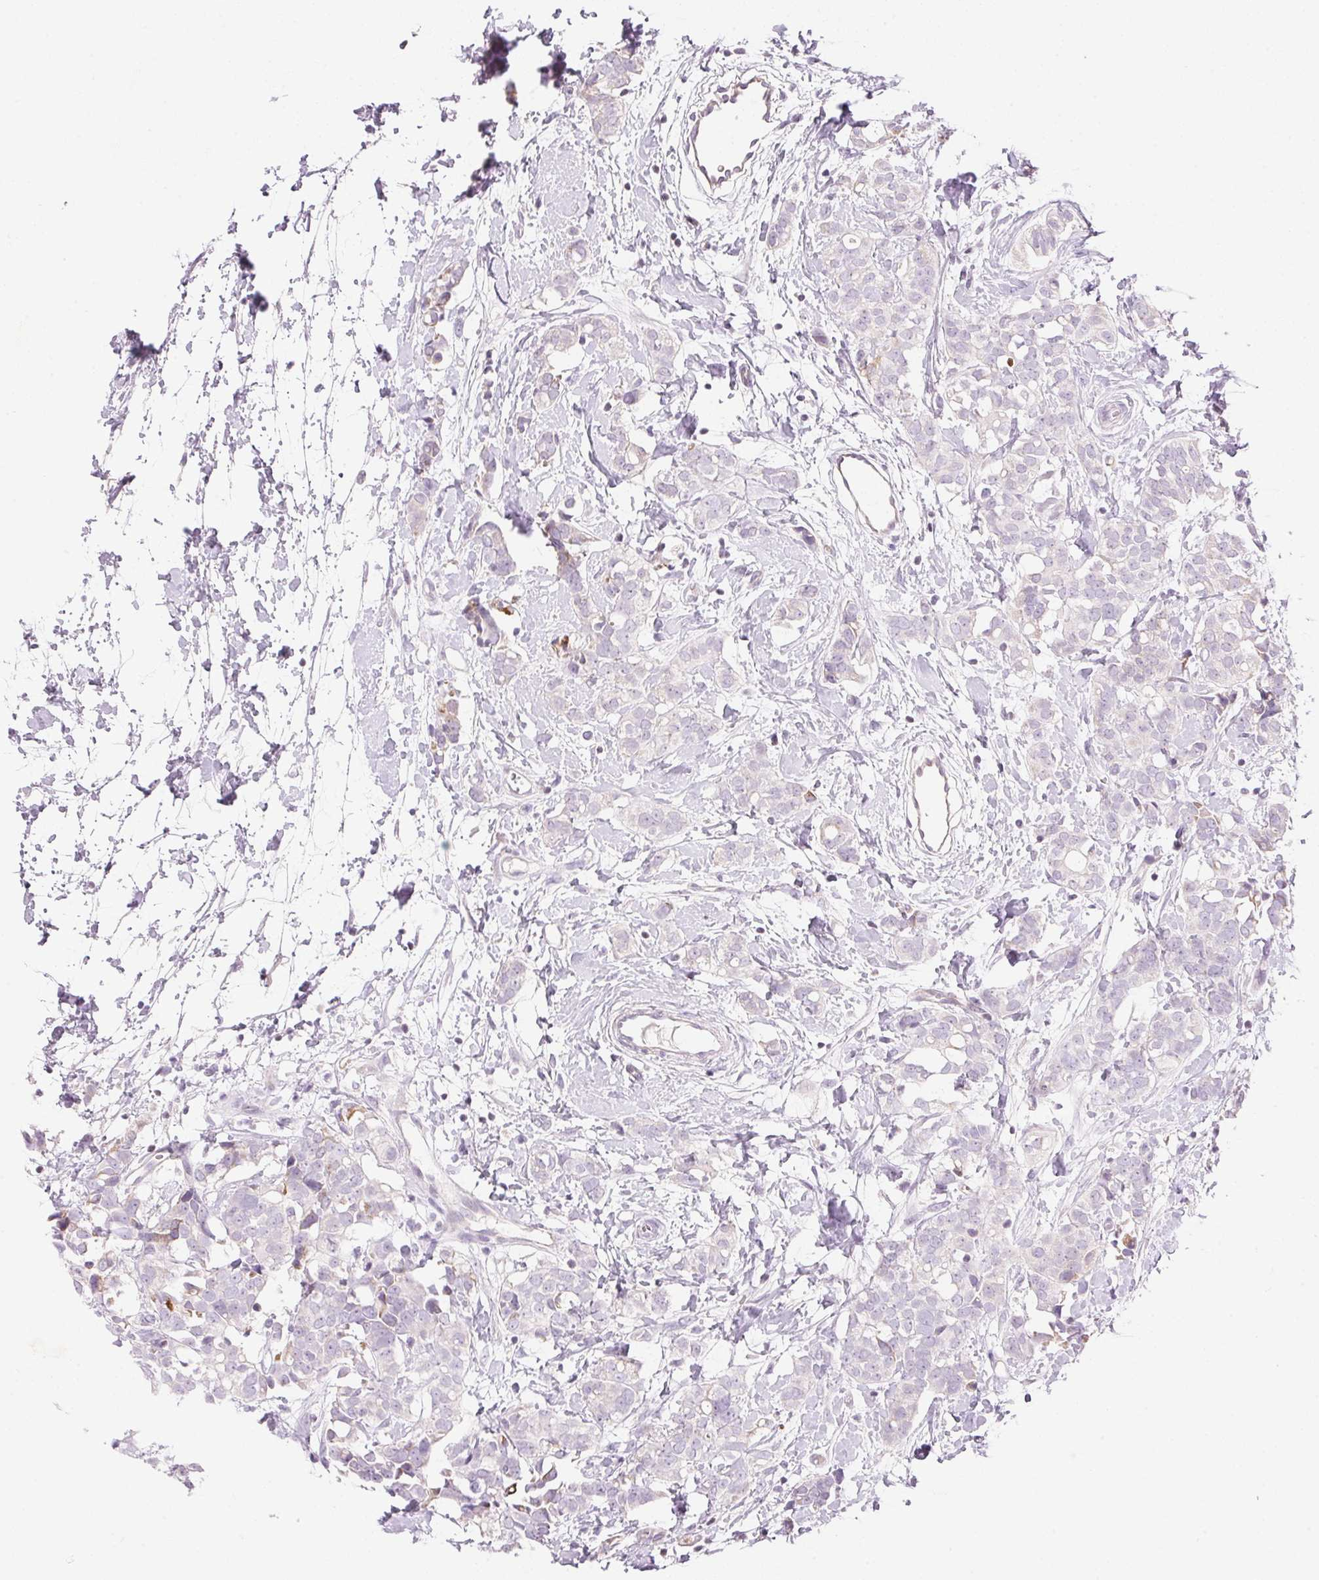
{"staining": {"intensity": "negative", "quantity": "none", "location": "none"}, "tissue": "breast cancer", "cell_type": "Tumor cells", "image_type": "cancer", "snomed": [{"axis": "morphology", "description": "Duct carcinoma"}, {"axis": "topography", "description": "Breast"}], "caption": "This is an IHC photomicrograph of breast cancer (infiltrating ductal carcinoma). There is no staining in tumor cells.", "gene": "CYP11B1", "patient": {"sex": "female", "age": 40}}